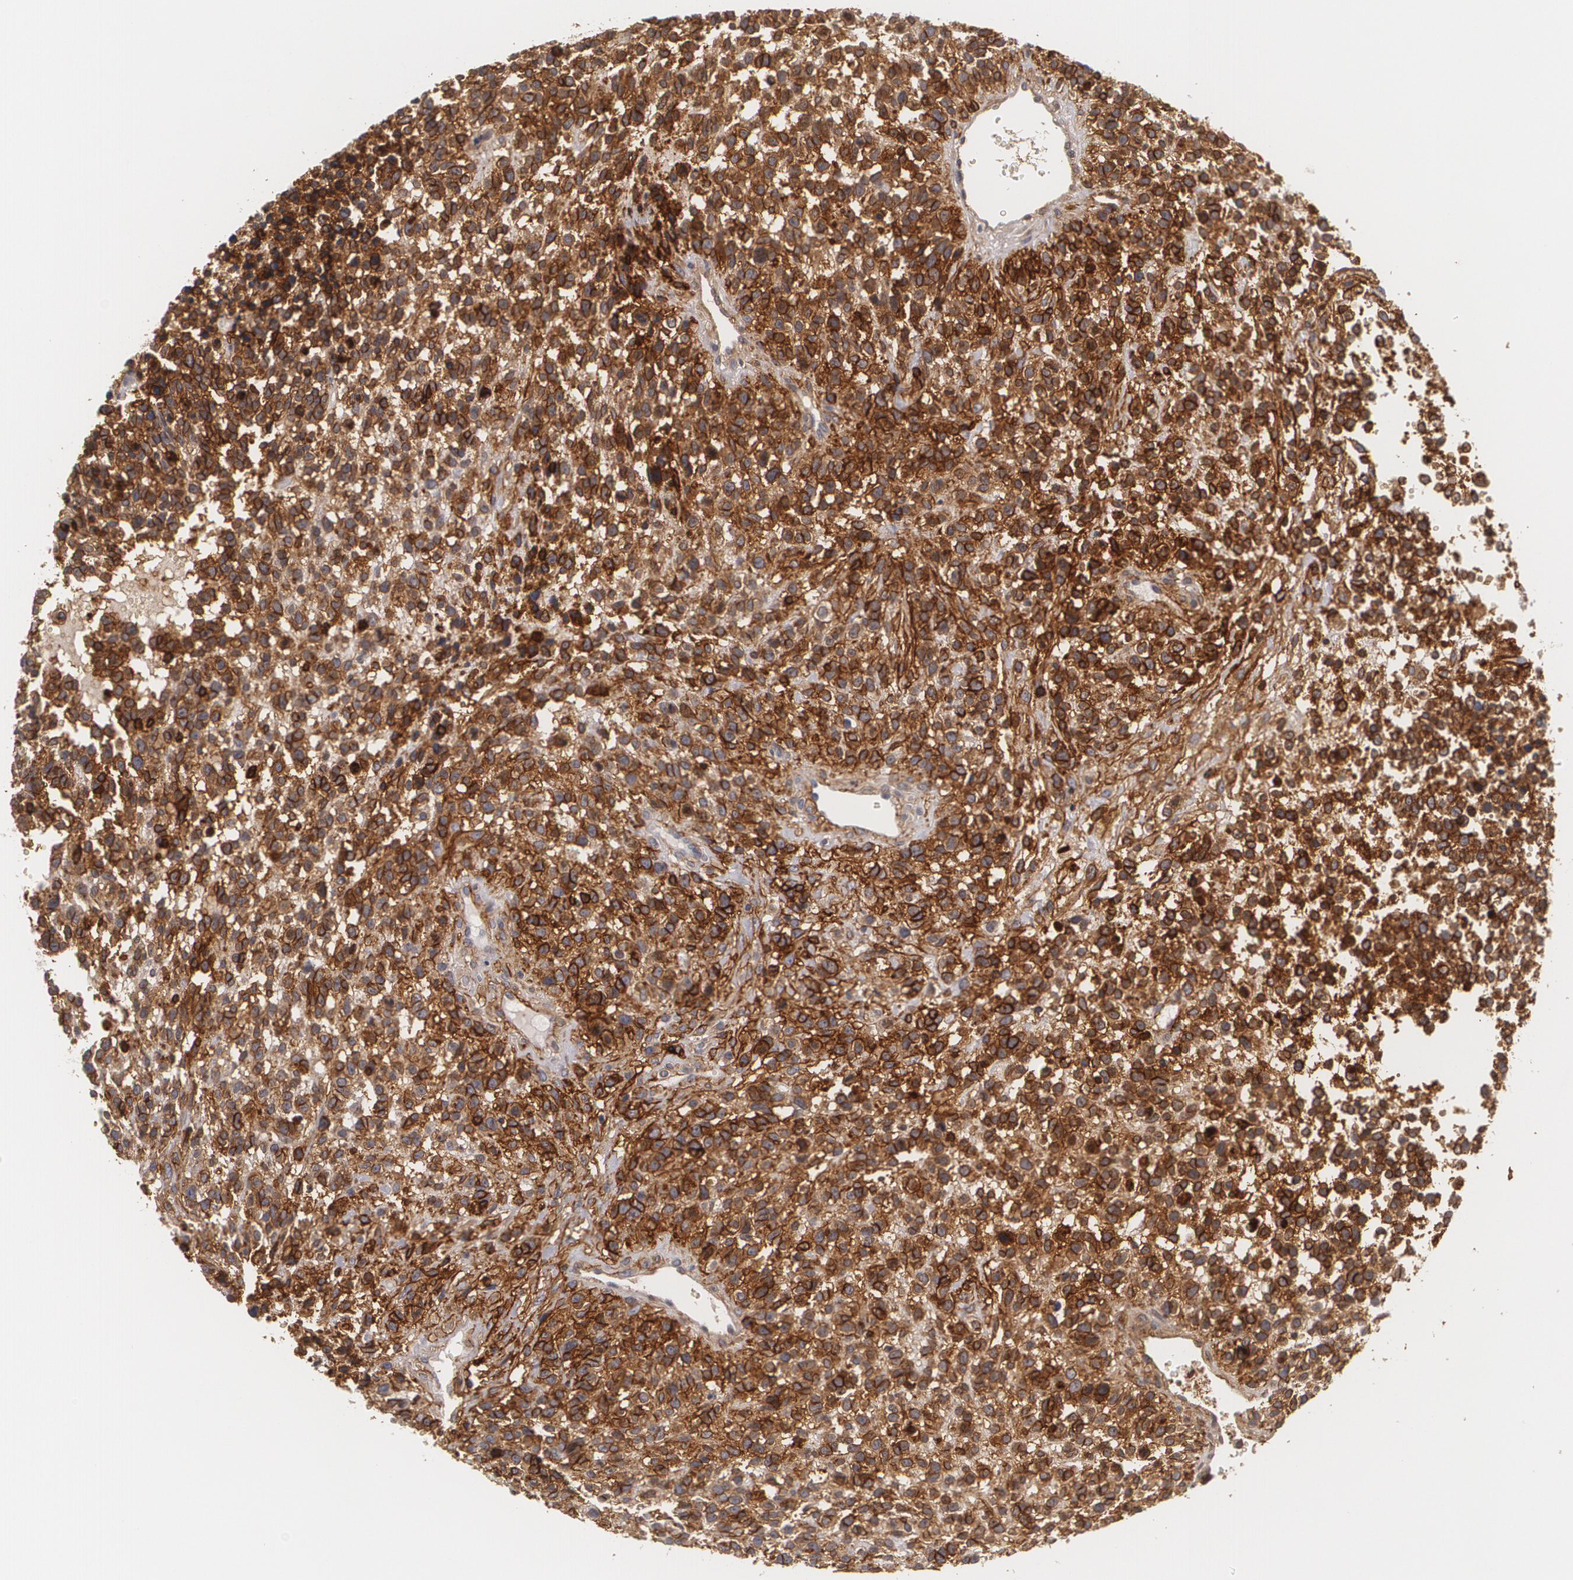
{"staining": {"intensity": "strong", "quantity": ">75%", "location": "cytoplasmic/membranous"}, "tissue": "glioma", "cell_type": "Tumor cells", "image_type": "cancer", "snomed": [{"axis": "morphology", "description": "Glioma, malignant, High grade"}, {"axis": "topography", "description": "Brain"}], "caption": "Human glioma stained for a protein (brown) exhibits strong cytoplasmic/membranous positive positivity in approximately >75% of tumor cells.", "gene": "NGFR", "patient": {"sex": "male", "age": 66}}